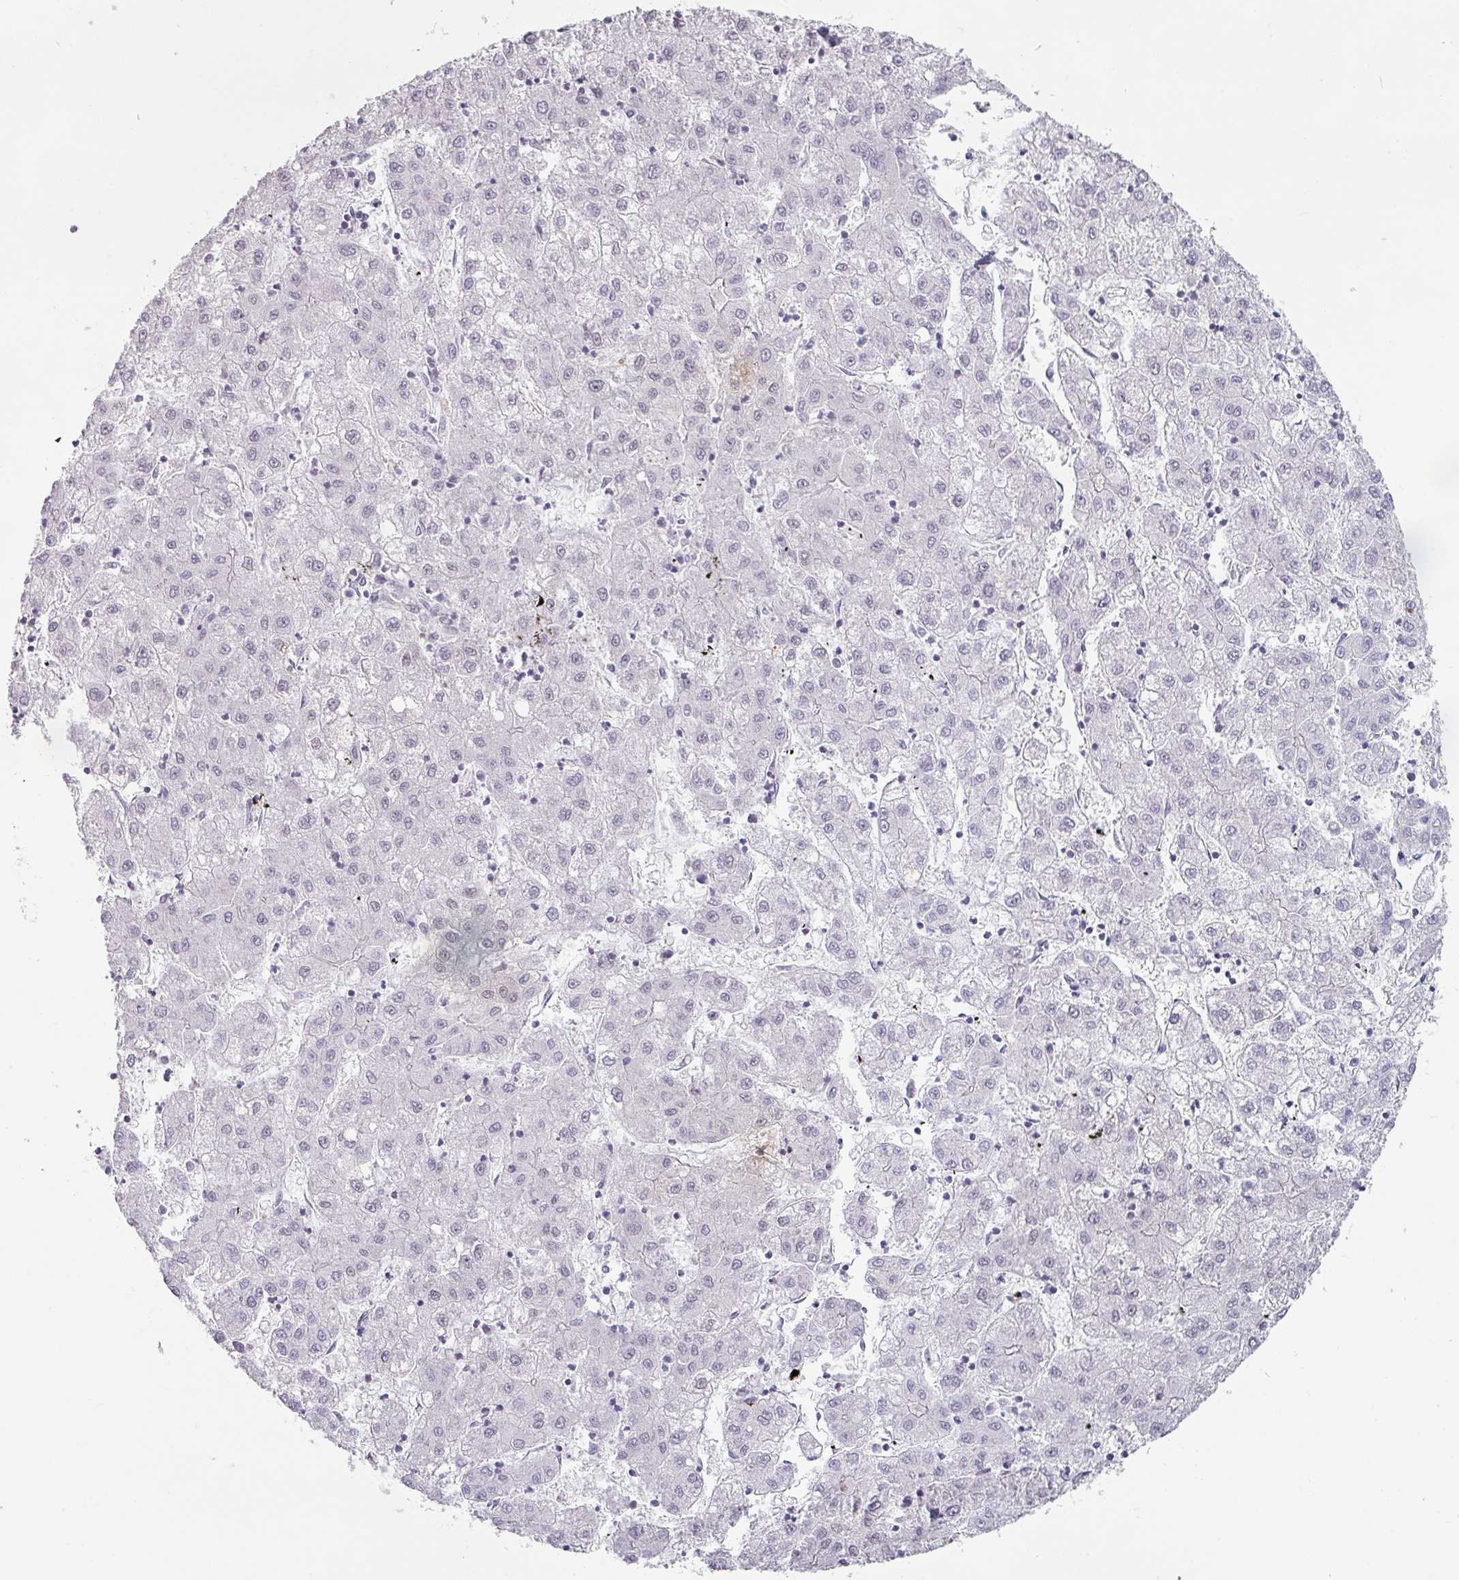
{"staining": {"intensity": "negative", "quantity": "none", "location": "none"}, "tissue": "liver cancer", "cell_type": "Tumor cells", "image_type": "cancer", "snomed": [{"axis": "morphology", "description": "Carcinoma, Hepatocellular, NOS"}, {"axis": "topography", "description": "Liver"}], "caption": "Tumor cells show no significant protein staining in hepatocellular carcinoma (liver).", "gene": "SPRR1A", "patient": {"sex": "male", "age": 72}}